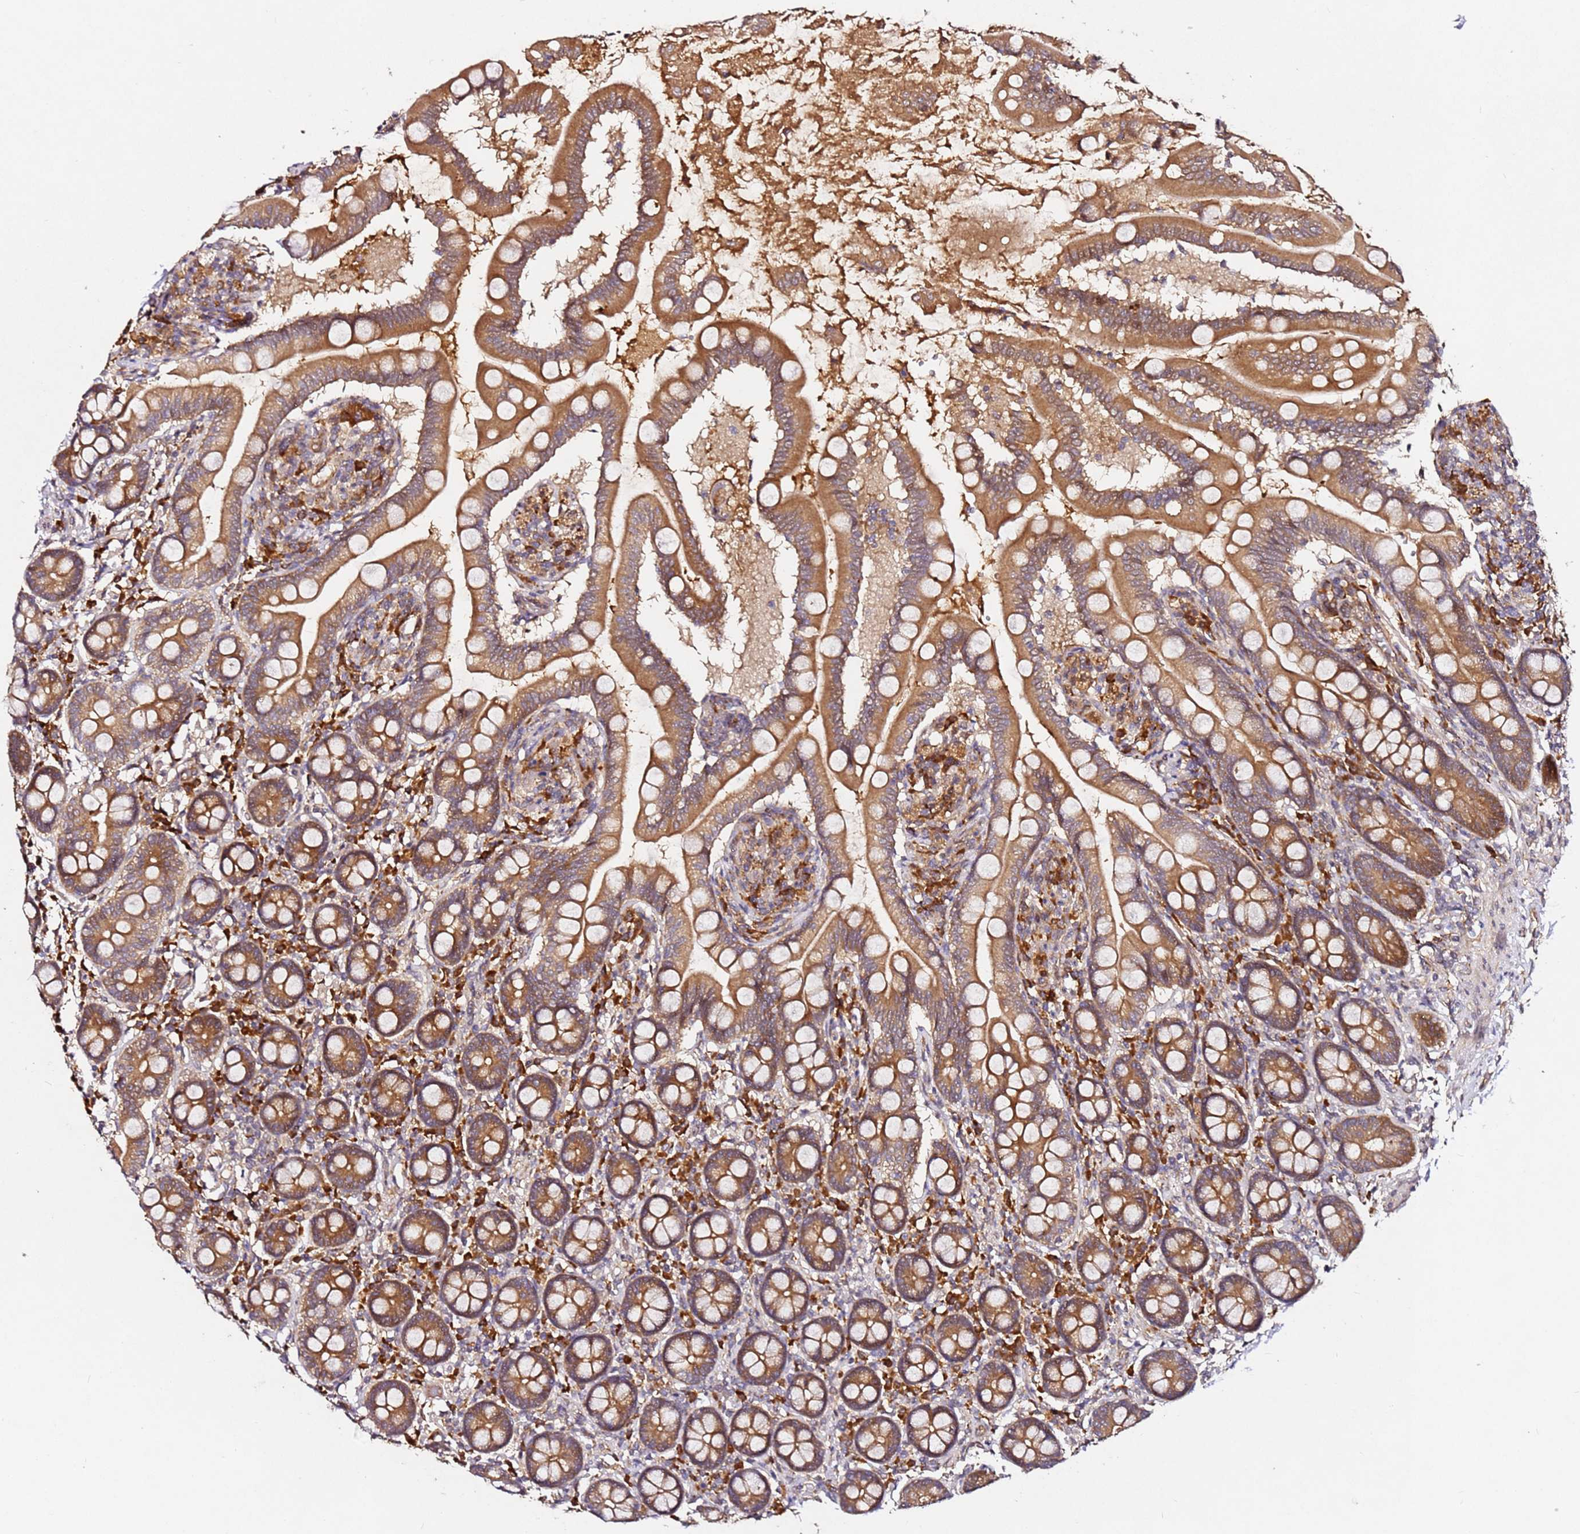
{"staining": {"intensity": "moderate", "quantity": ">75%", "location": "cytoplasmic/membranous"}, "tissue": "small intestine", "cell_type": "Glandular cells", "image_type": "normal", "snomed": [{"axis": "morphology", "description": "Normal tissue, NOS"}, {"axis": "topography", "description": "Small intestine"}], "caption": "Protein expression analysis of normal human small intestine reveals moderate cytoplasmic/membranous expression in about >75% of glandular cells.", "gene": "ALG11", "patient": {"sex": "female", "age": 64}}